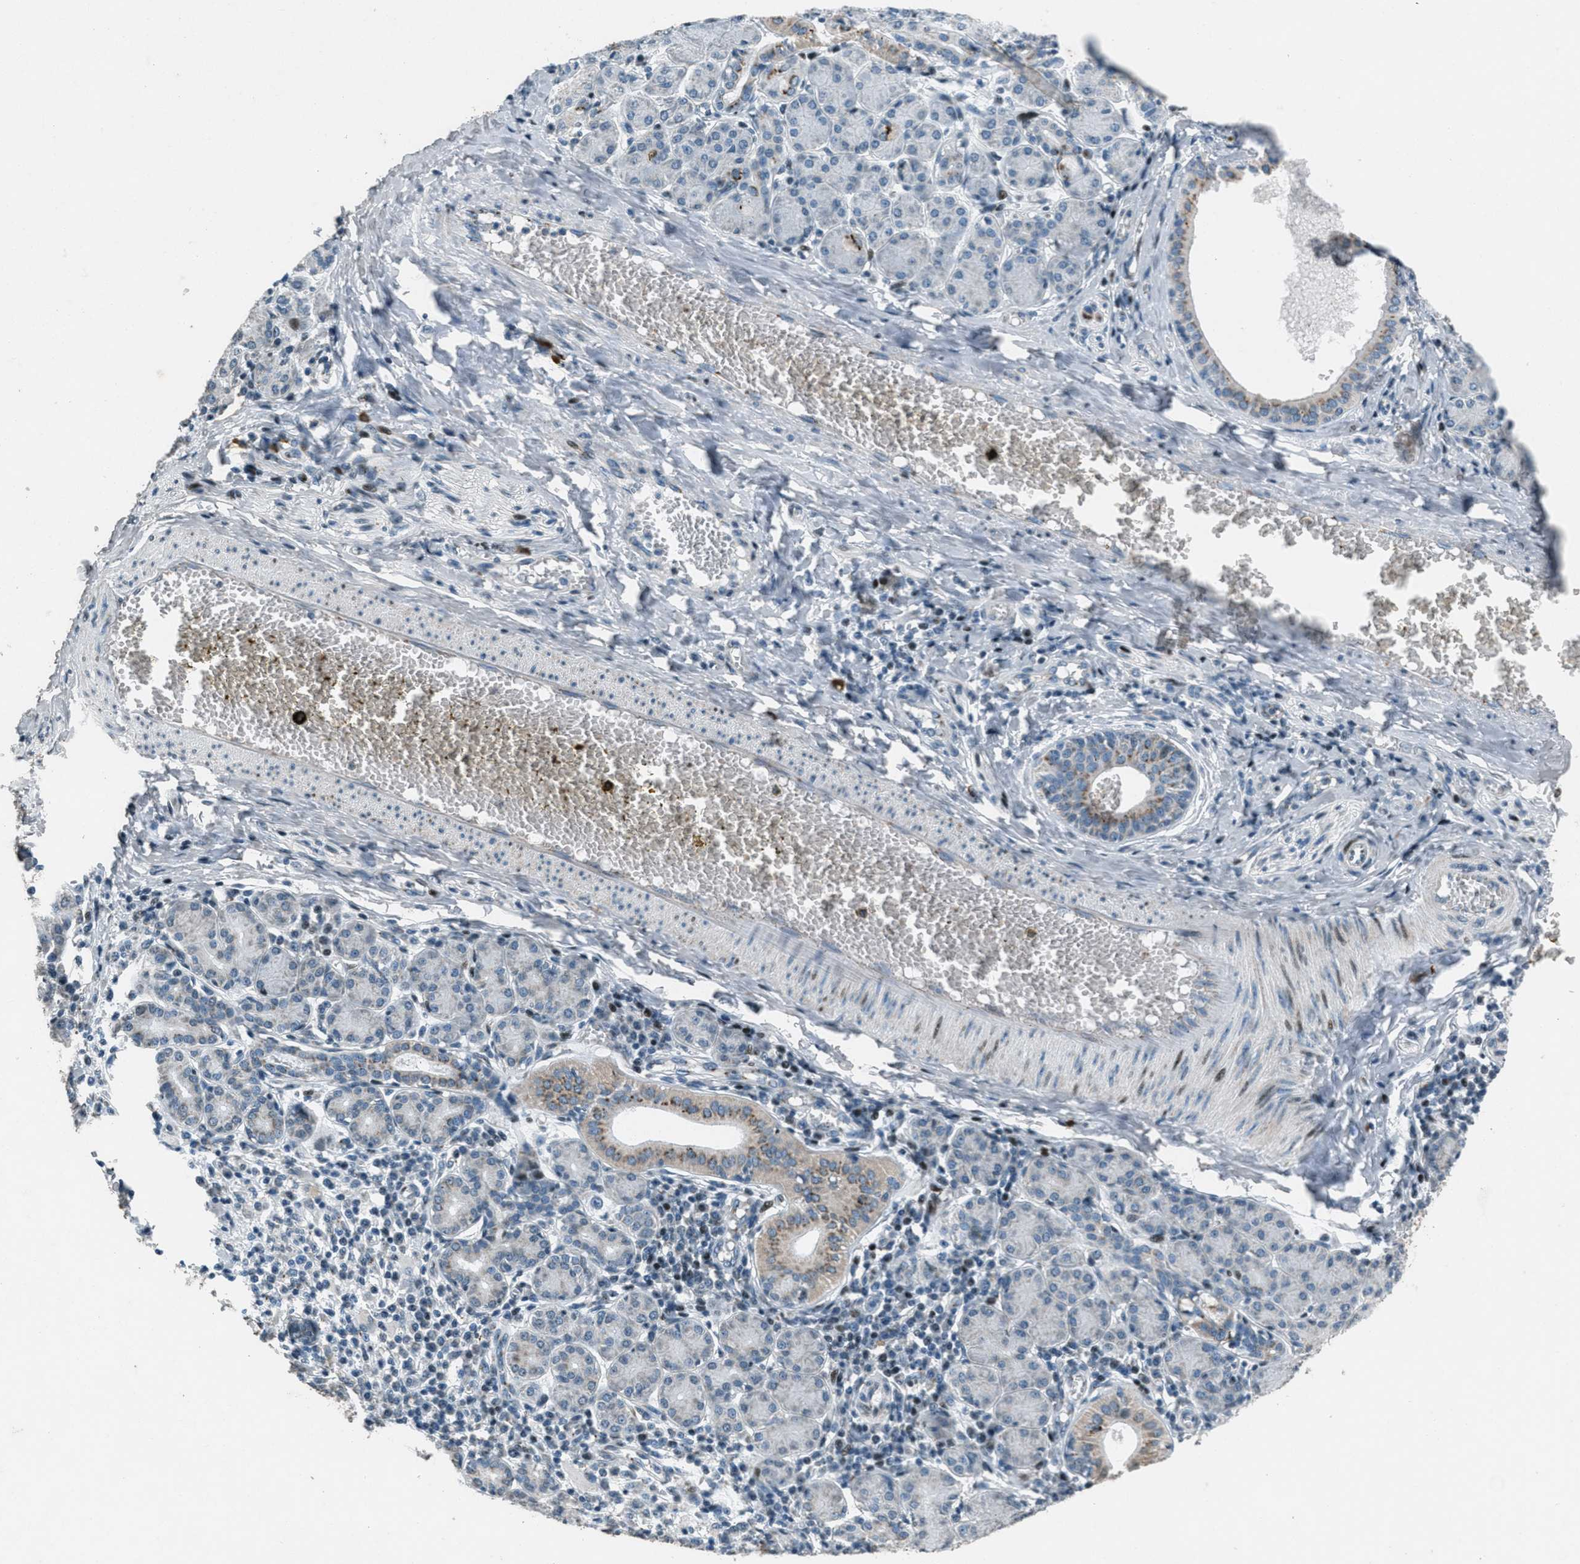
{"staining": {"intensity": "strong", "quantity": "<25%", "location": "cytoplasmic/membranous,nuclear"}, "tissue": "salivary gland", "cell_type": "Glandular cells", "image_type": "normal", "snomed": [{"axis": "morphology", "description": "Normal tissue, NOS"}, {"axis": "morphology", "description": "Inflammation, NOS"}, {"axis": "topography", "description": "Lymph node"}, {"axis": "topography", "description": "Salivary gland"}], "caption": "Salivary gland stained with DAB (3,3'-diaminobenzidine) IHC shows medium levels of strong cytoplasmic/membranous,nuclear positivity in approximately <25% of glandular cells.", "gene": "GPC6", "patient": {"sex": "male", "age": 3}}